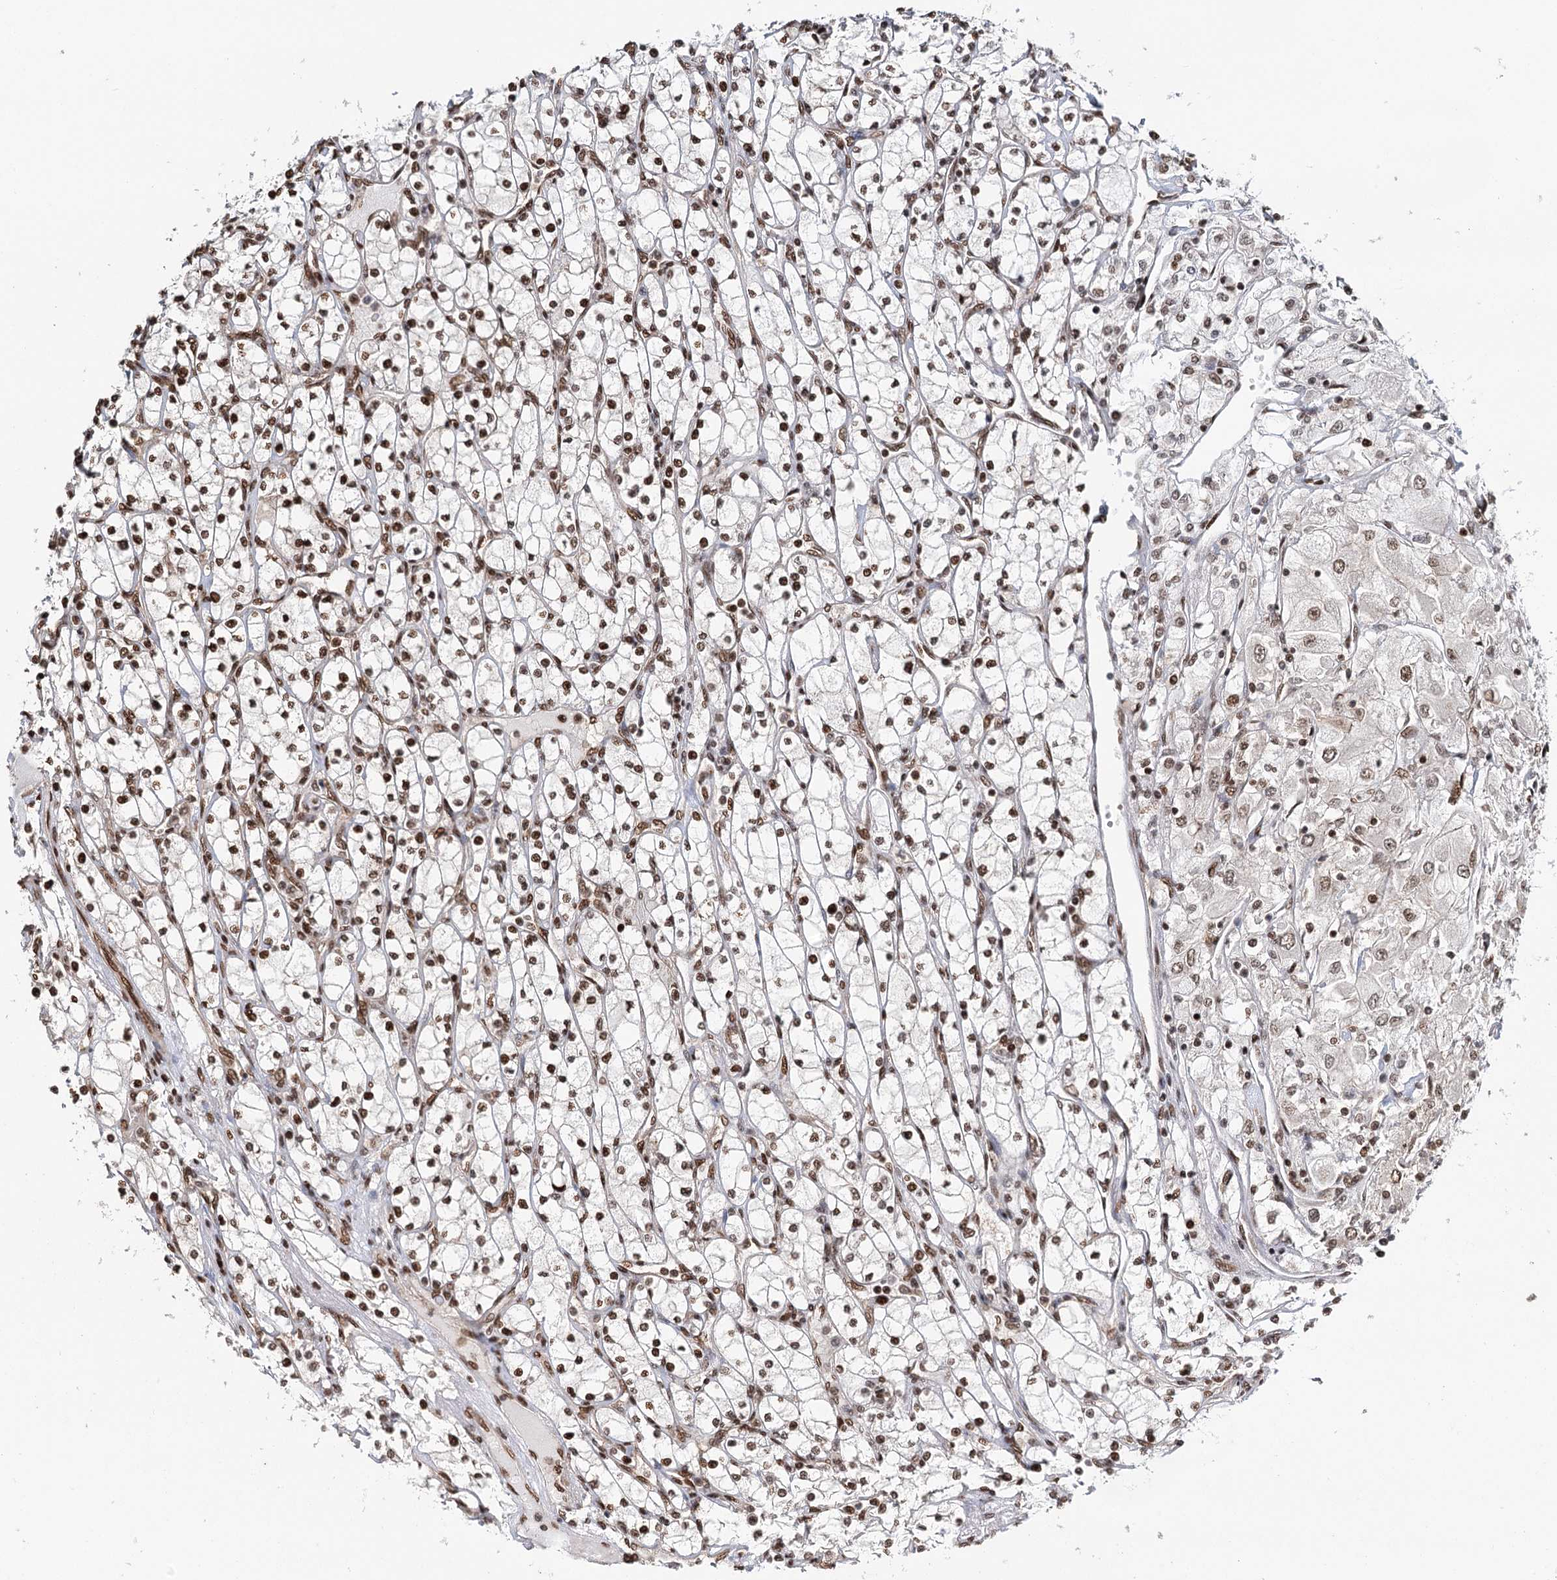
{"staining": {"intensity": "moderate", "quantity": ">75%", "location": "nuclear"}, "tissue": "renal cancer", "cell_type": "Tumor cells", "image_type": "cancer", "snomed": [{"axis": "morphology", "description": "Adenocarcinoma, NOS"}, {"axis": "topography", "description": "Kidney"}], "caption": "The image shows a brown stain indicating the presence of a protein in the nuclear of tumor cells in renal cancer (adenocarcinoma).", "gene": "RPS27A", "patient": {"sex": "male", "age": 80}}